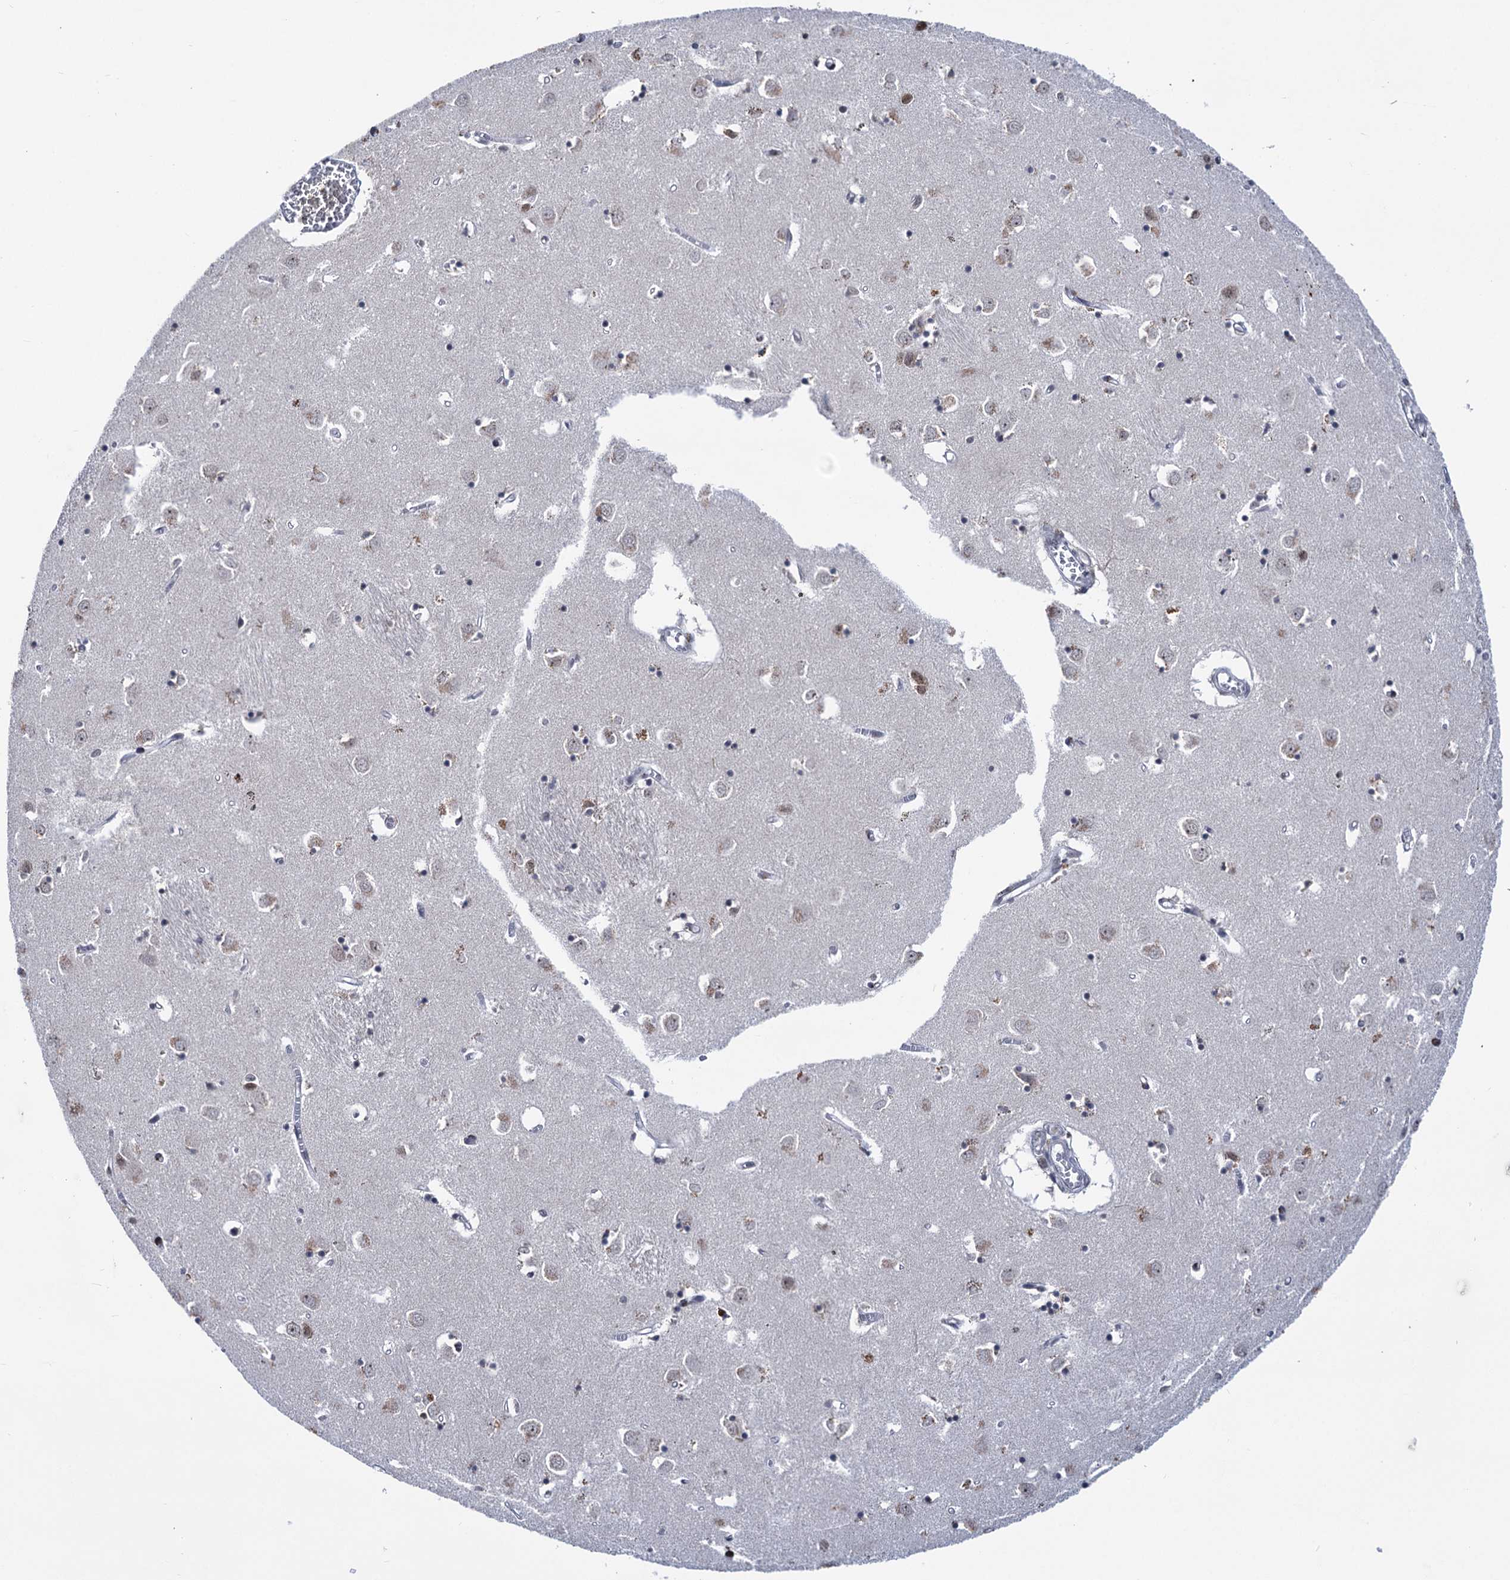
{"staining": {"intensity": "weak", "quantity": "<25%", "location": "nuclear"}, "tissue": "caudate", "cell_type": "Glial cells", "image_type": "normal", "snomed": [{"axis": "morphology", "description": "Normal tissue, NOS"}, {"axis": "topography", "description": "Lateral ventricle wall"}], "caption": "High power microscopy photomicrograph of an immunohistochemistry (IHC) histopathology image of normal caudate, revealing no significant expression in glial cells.", "gene": "ZCCHC10", "patient": {"sex": "male", "age": 70}}